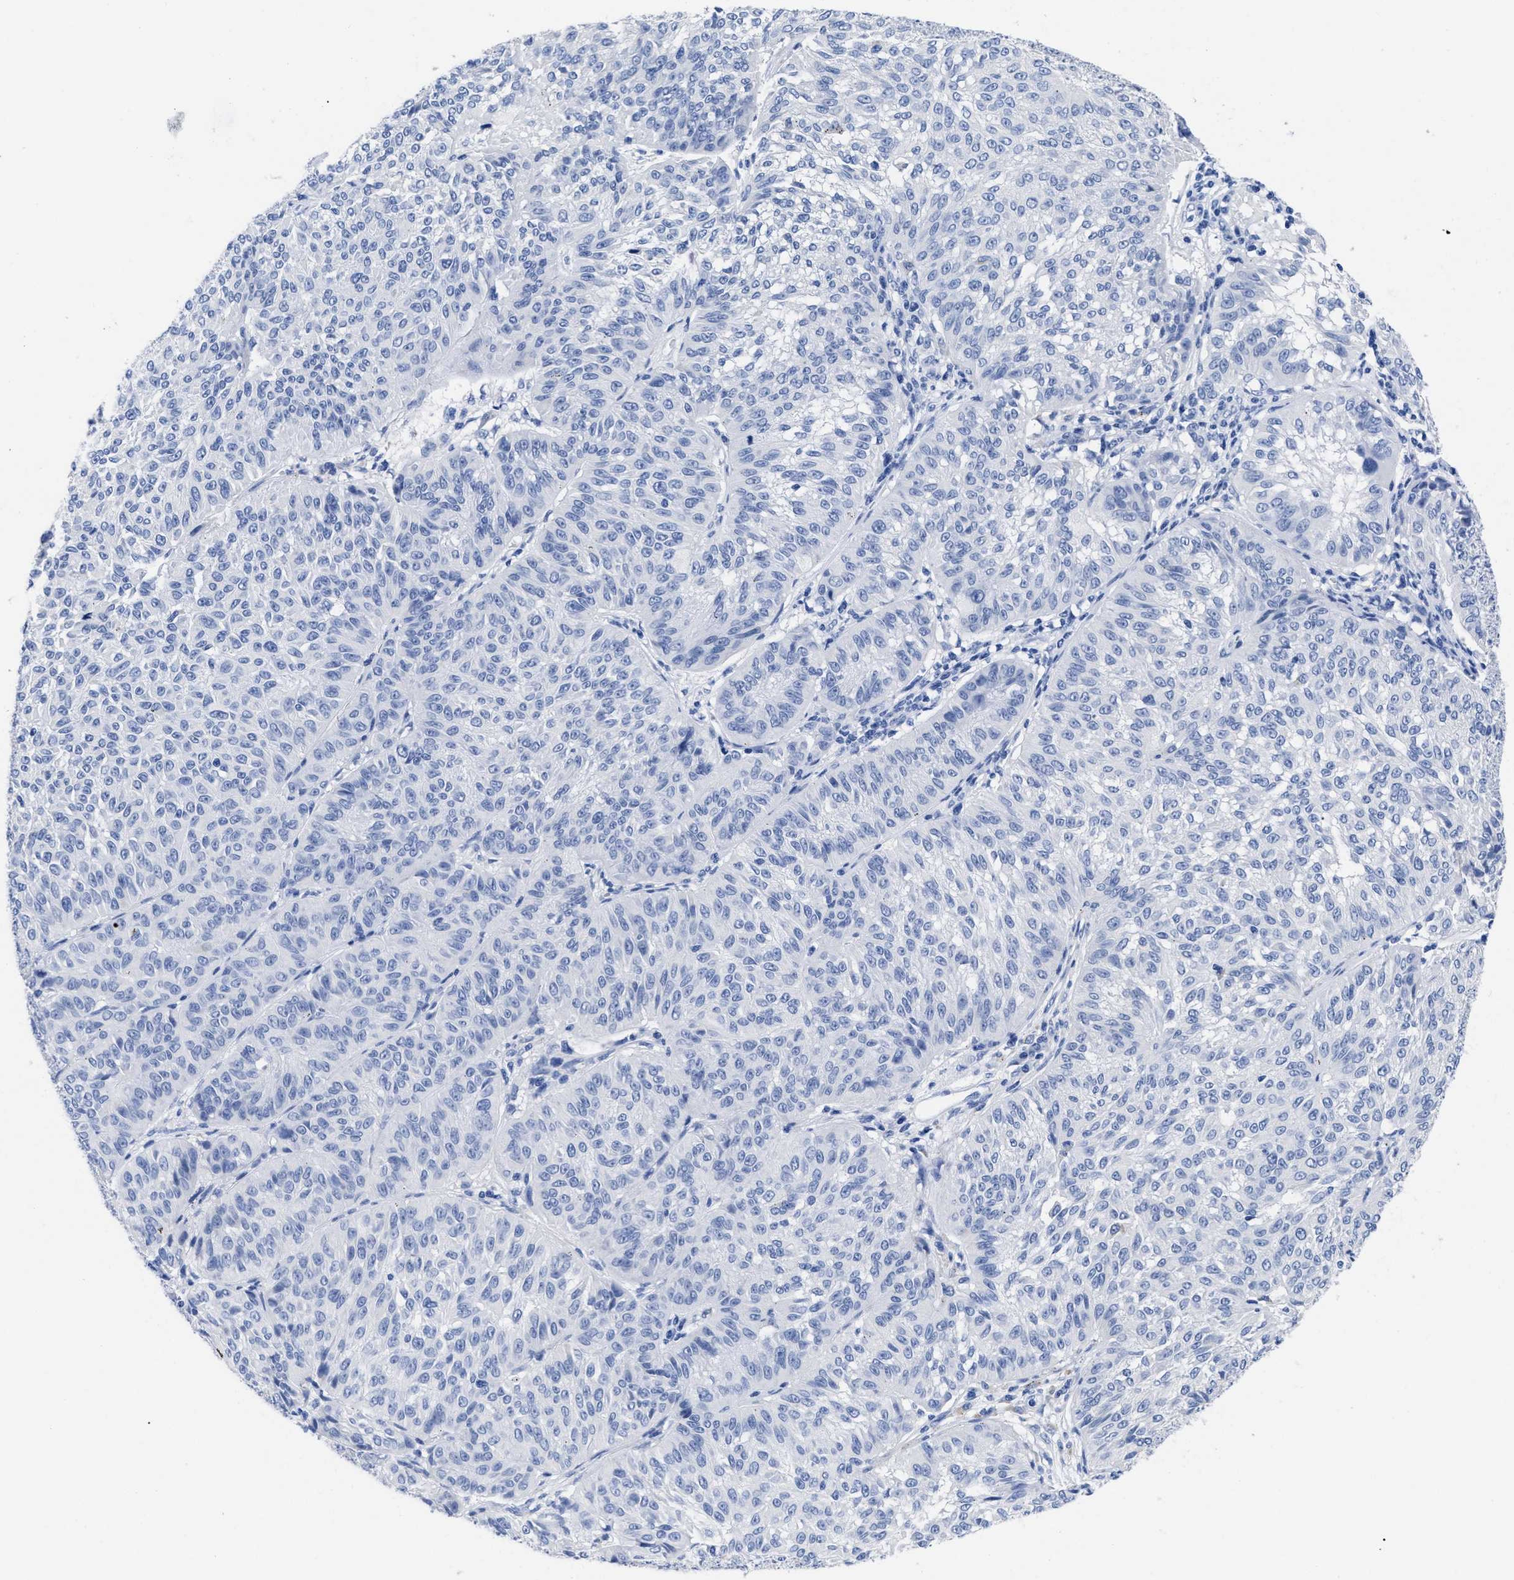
{"staining": {"intensity": "negative", "quantity": "none", "location": "none"}, "tissue": "melanoma", "cell_type": "Tumor cells", "image_type": "cancer", "snomed": [{"axis": "morphology", "description": "Malignant melanoma, NOS"}, {"axis": "topography", "description": "Skin"}], "caption": "Immunohistochemistry micrograph of neoplastic tissue: melanoma stained with DAB (3,3'-diaminobenzidine) demonstrates no significant protein staining in tumor cells.", "gene": "TREML1", "patient": {"sex": "female", "age": 72}}